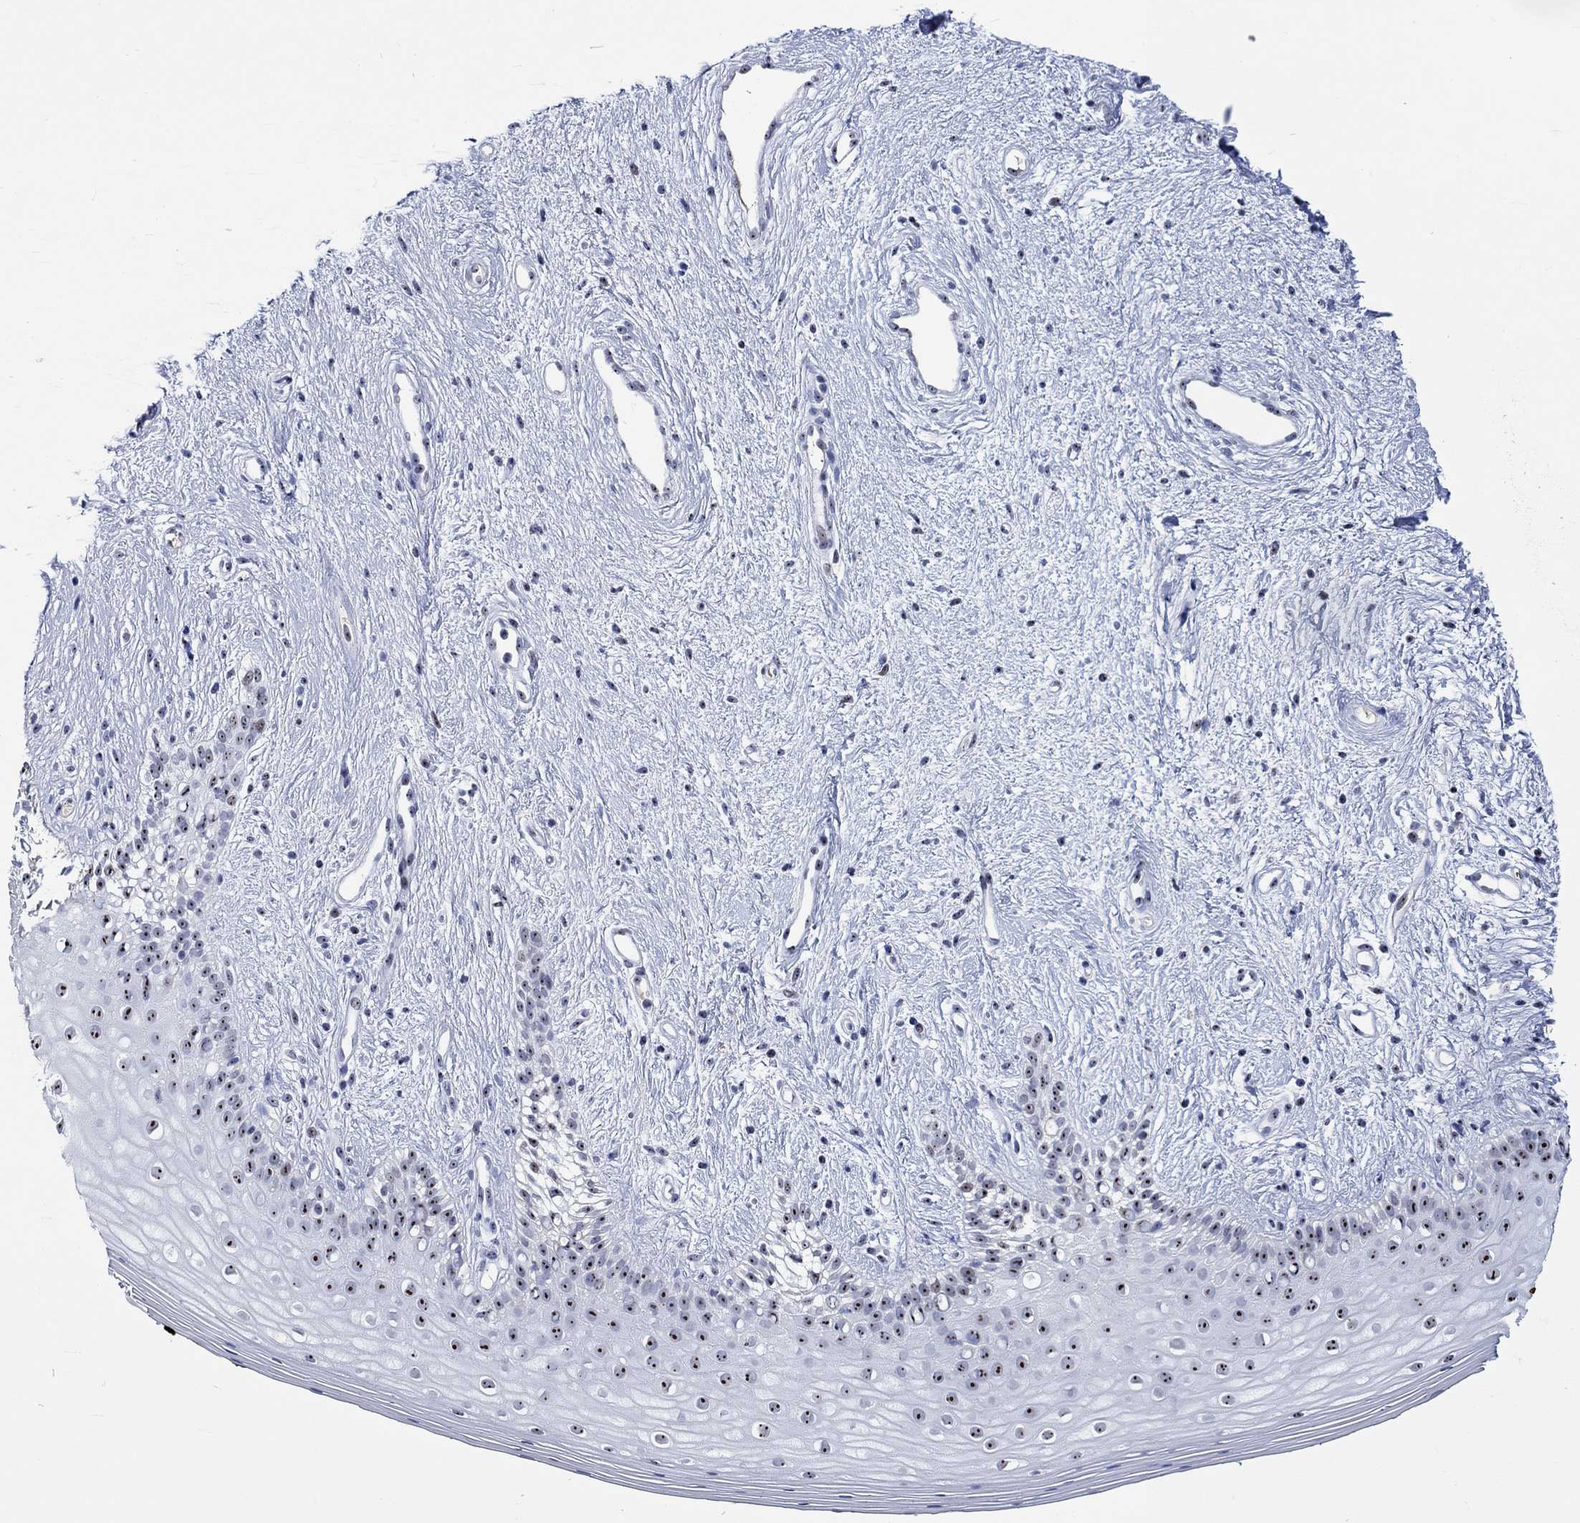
{"staining": {"intensity": "strong", "quantity": "25%-75%", "location": "nuclear"}, "tissue": "vagina", "cell_type": "Squamous epithelial cells", "image_type": "normal", "snomed": [{"axis": "morphology", "description": "Normal tissue, NOS"}, {"axis": "topography", "description": "Vagina"}], "caption": "Immunohistochemical staining of unremarkable vagina exhibits high levels of strong nuclear staining in approximately 25%-75% of squamous epithelial cells. (Brightfield microscopy of DAB IHC at high magnification).", "gene": "ZNF446", "patient": {"sex": "female", "age": 47}}